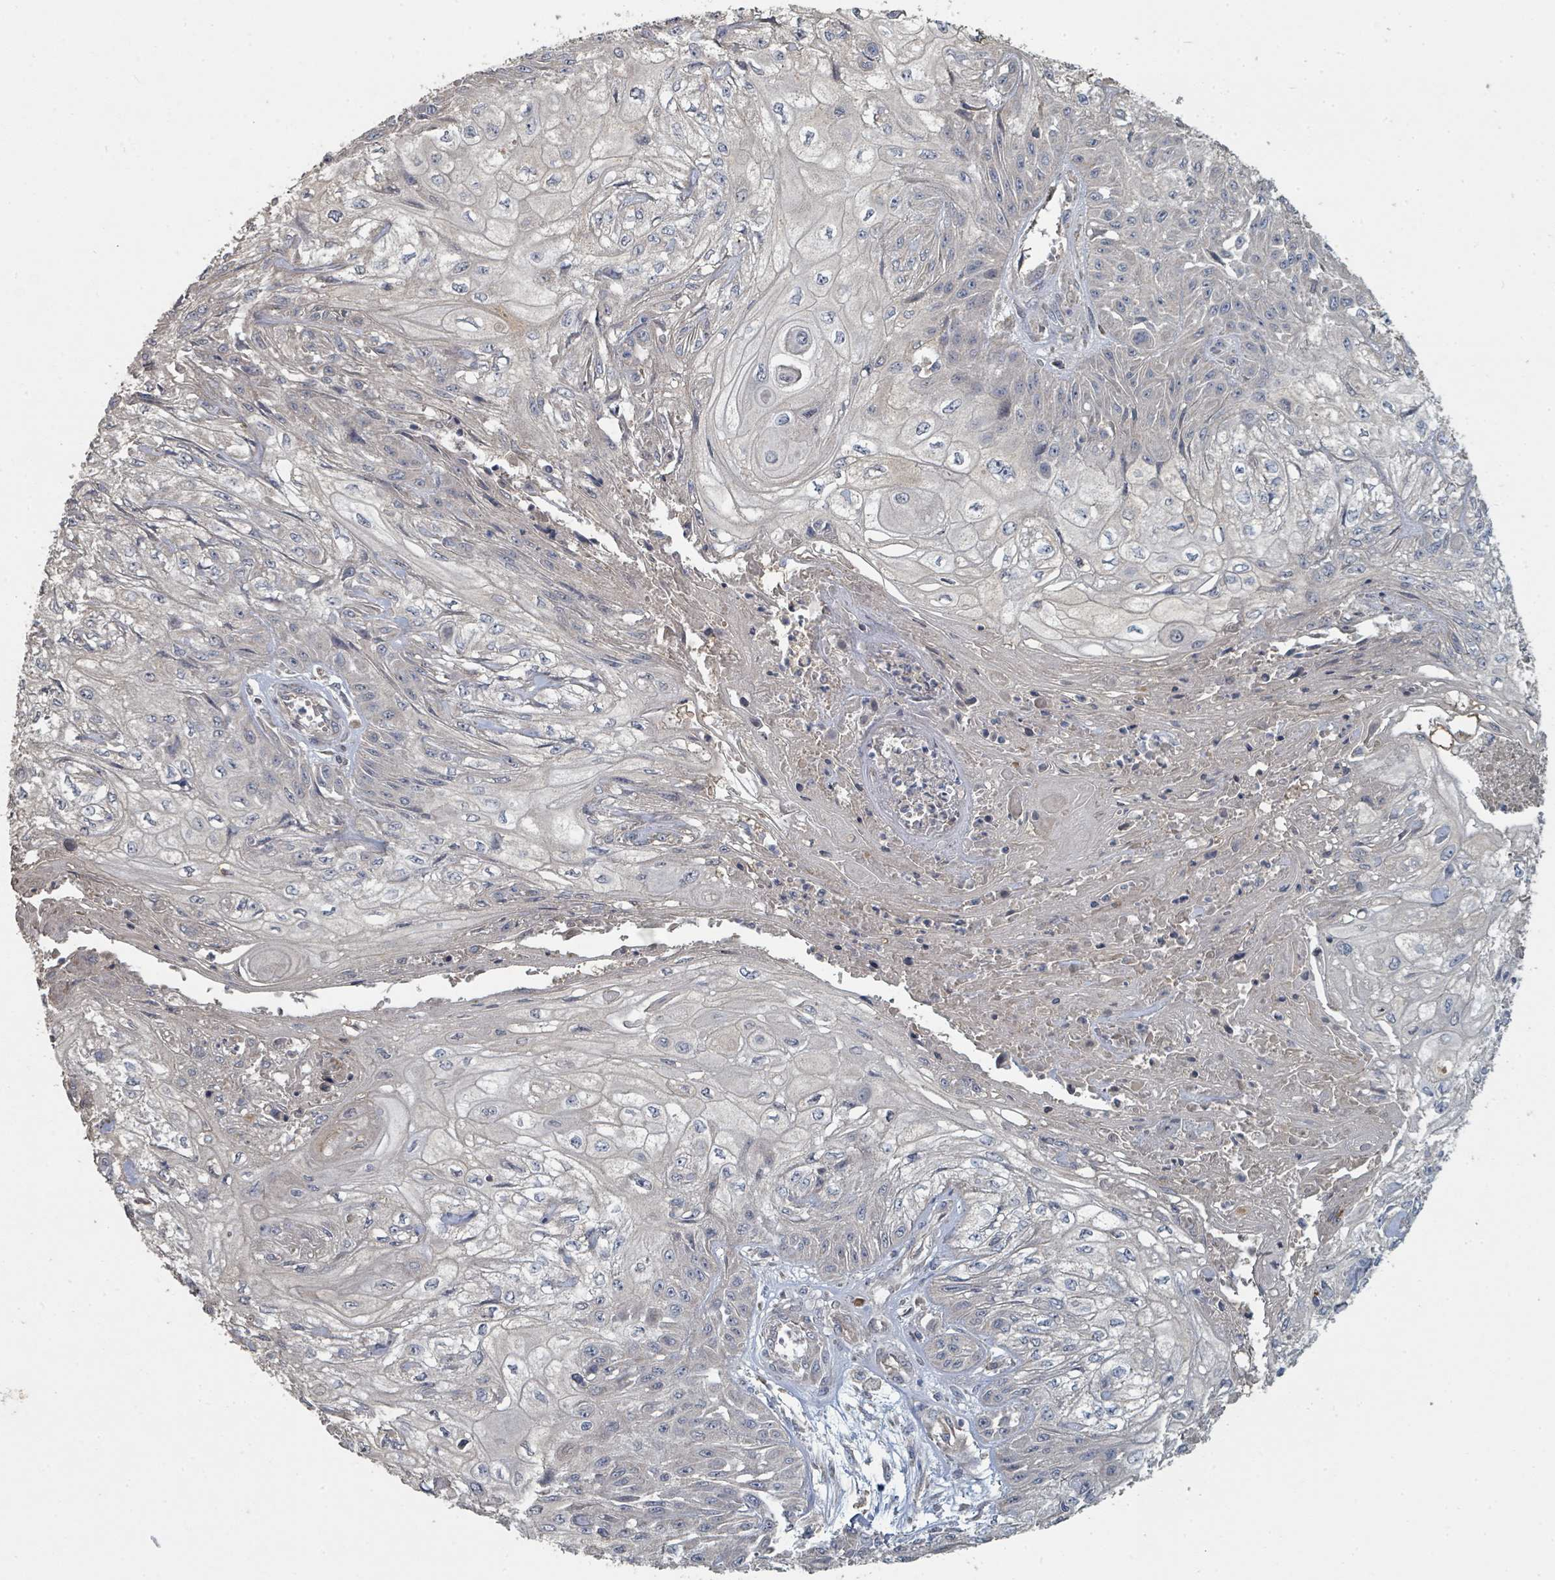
{"staining": {"intensity": "negative", "quantity": "none", "location": "none"}, "tissue": "skin cancer", "cell_type": "Tumor cells", "image_type": "cancer", "snomed": [{"axis": "morphology", "description": "Squamous cell carcinoma, NOS"}, {"axis": "morphology", "description": "Squamous cell carcinoma, metastatic, NOS"}, {"axis": "topography", "description": "Skin"}, {"axis": "topography", "description": "Lymph node"}], "caption": "Skin cancer stained for a protein using IHC demonstrates no positivity tumor cells.", "gene": "WDFY1", "patient": {"sex": "male", "age": 75}}